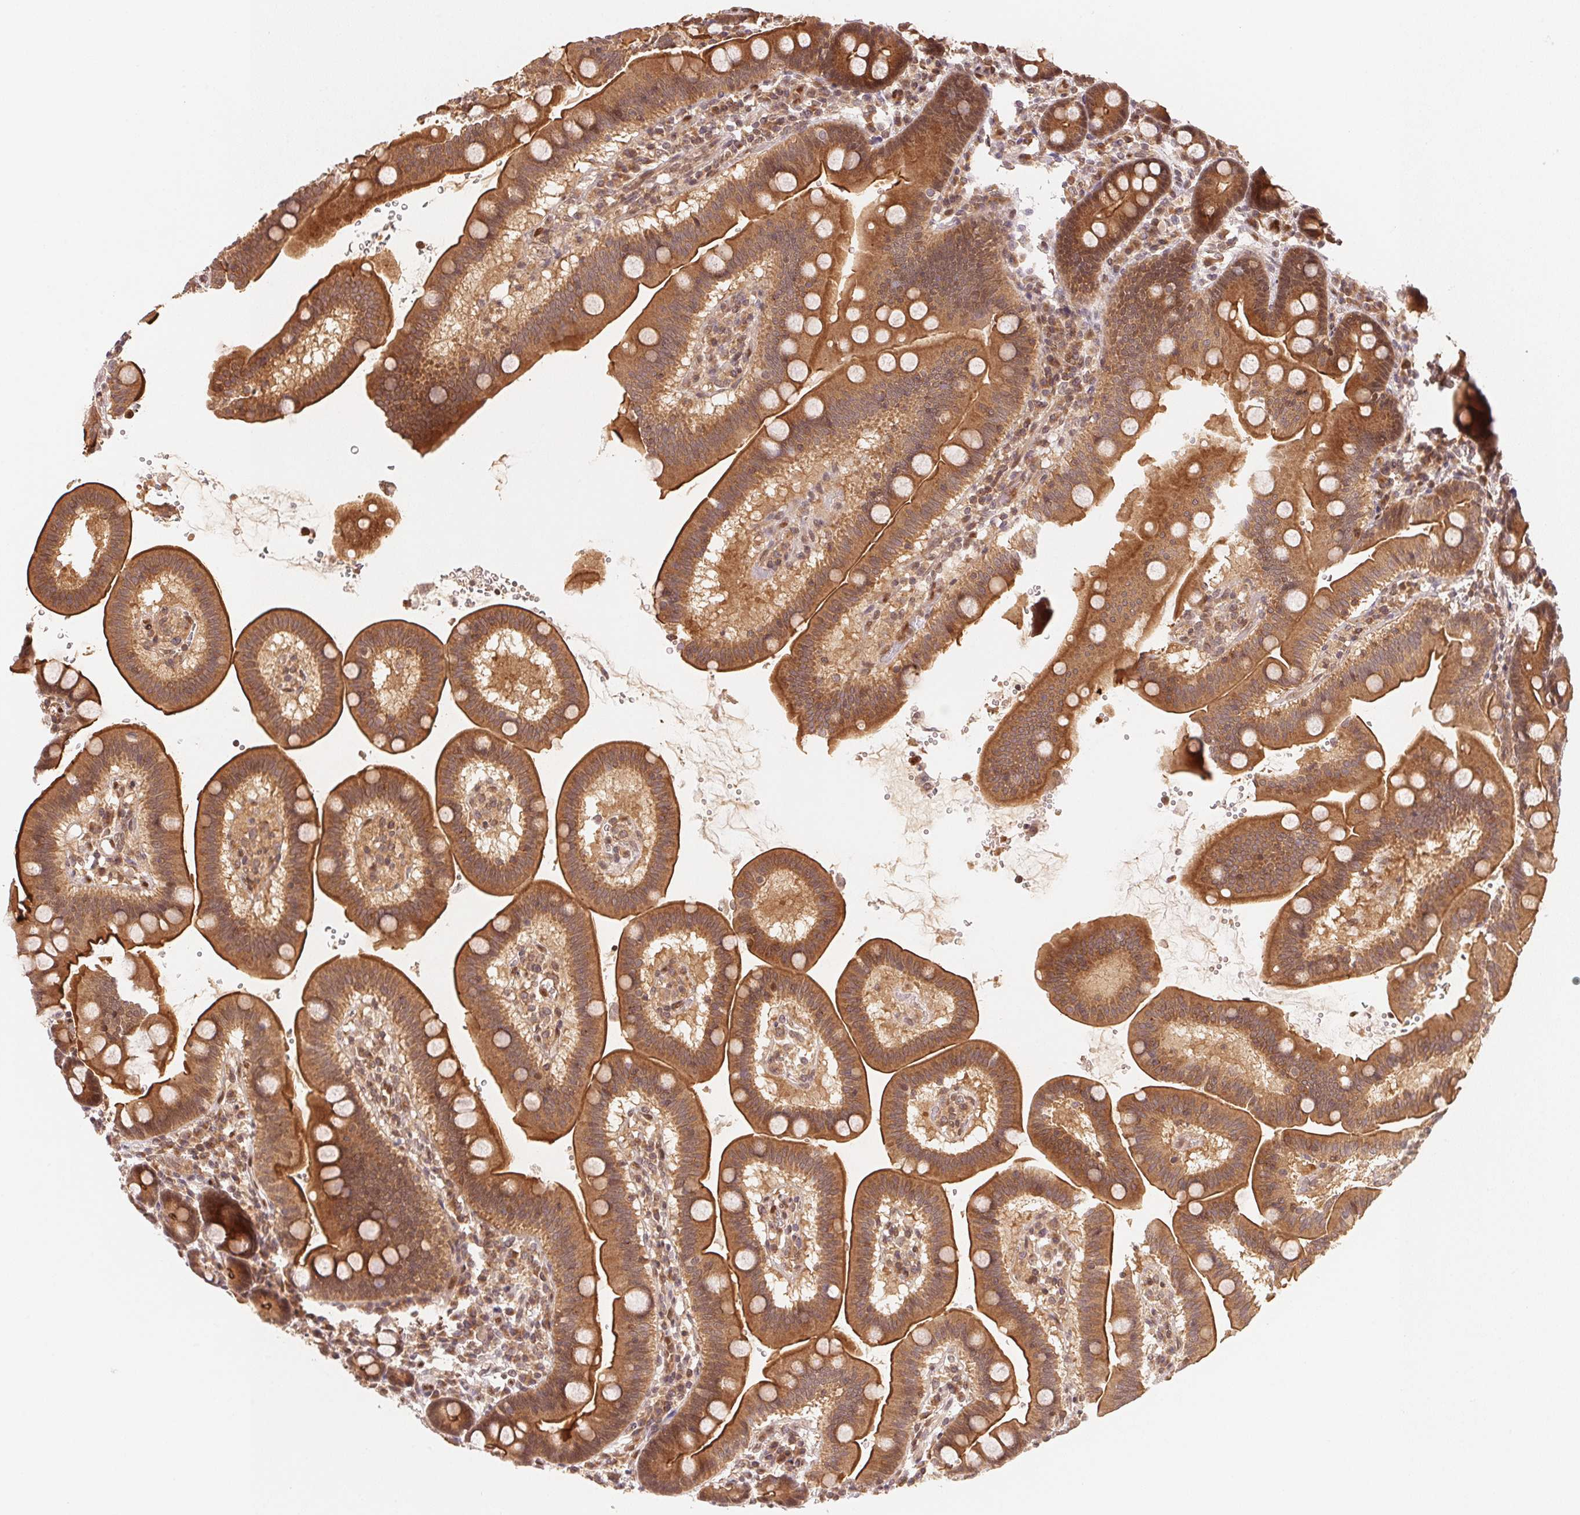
{"staining": {"intensity": "strong", "quantity": ">75%", "location": "cytoplasmic/membranous,nuclear"}, "tissue": "duodenum", "cell_type": "Glandular cells", "image_type": "normal", "snomed": [{"axis": "morphology", "description": "Normal tissue, NOS"}, {"axis": "topography", "description": "Duodenum"}], "caption": "This is a photomicrograph of immunohistochemistry (IHC) staining of normal duodenum, which shows strong positivity in the cytoplasmic/membranous,nuclear of glandular cells.", "gene": "CCDC102B", "patient": {"sex": "male", "age": 59}}